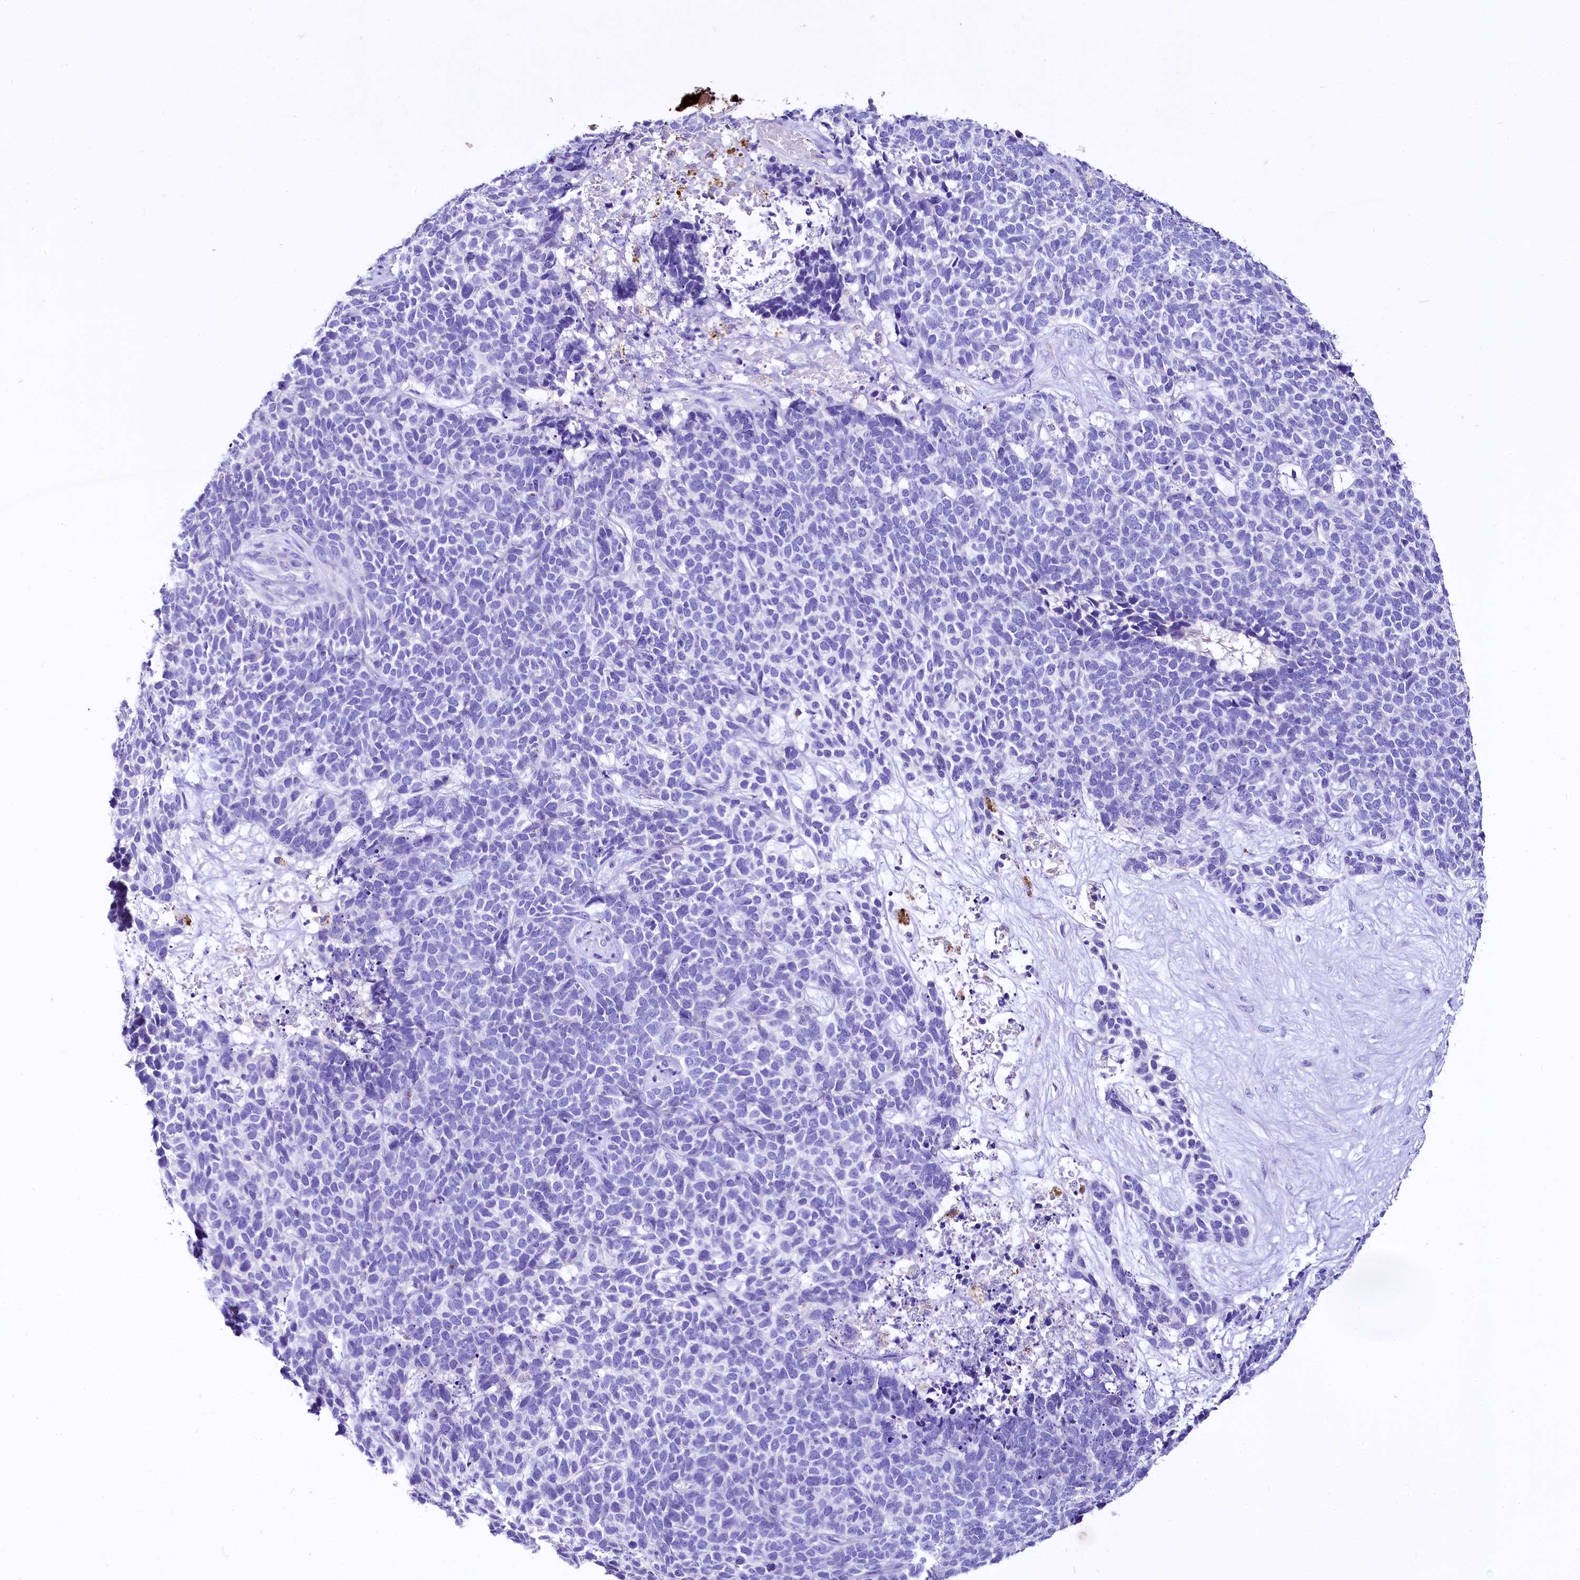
{"staining": {"intensity": "negative", "quantity": "none", "location": "none"}, "tissue": "skin cancer", "cell_type": "Tumor cells", "image_type": "cancer", "snomed": [{"axis": "morphology", "description": "Basal cell carcinoma"}, {"axis": "topography", "description": "Skin"}], "caption": "This is an IHC image of skin basal cell carcinoma. There is no staining in tumor cells.", "gene": "A2ML1", "patient": {"sex": "female", "age": 84}}